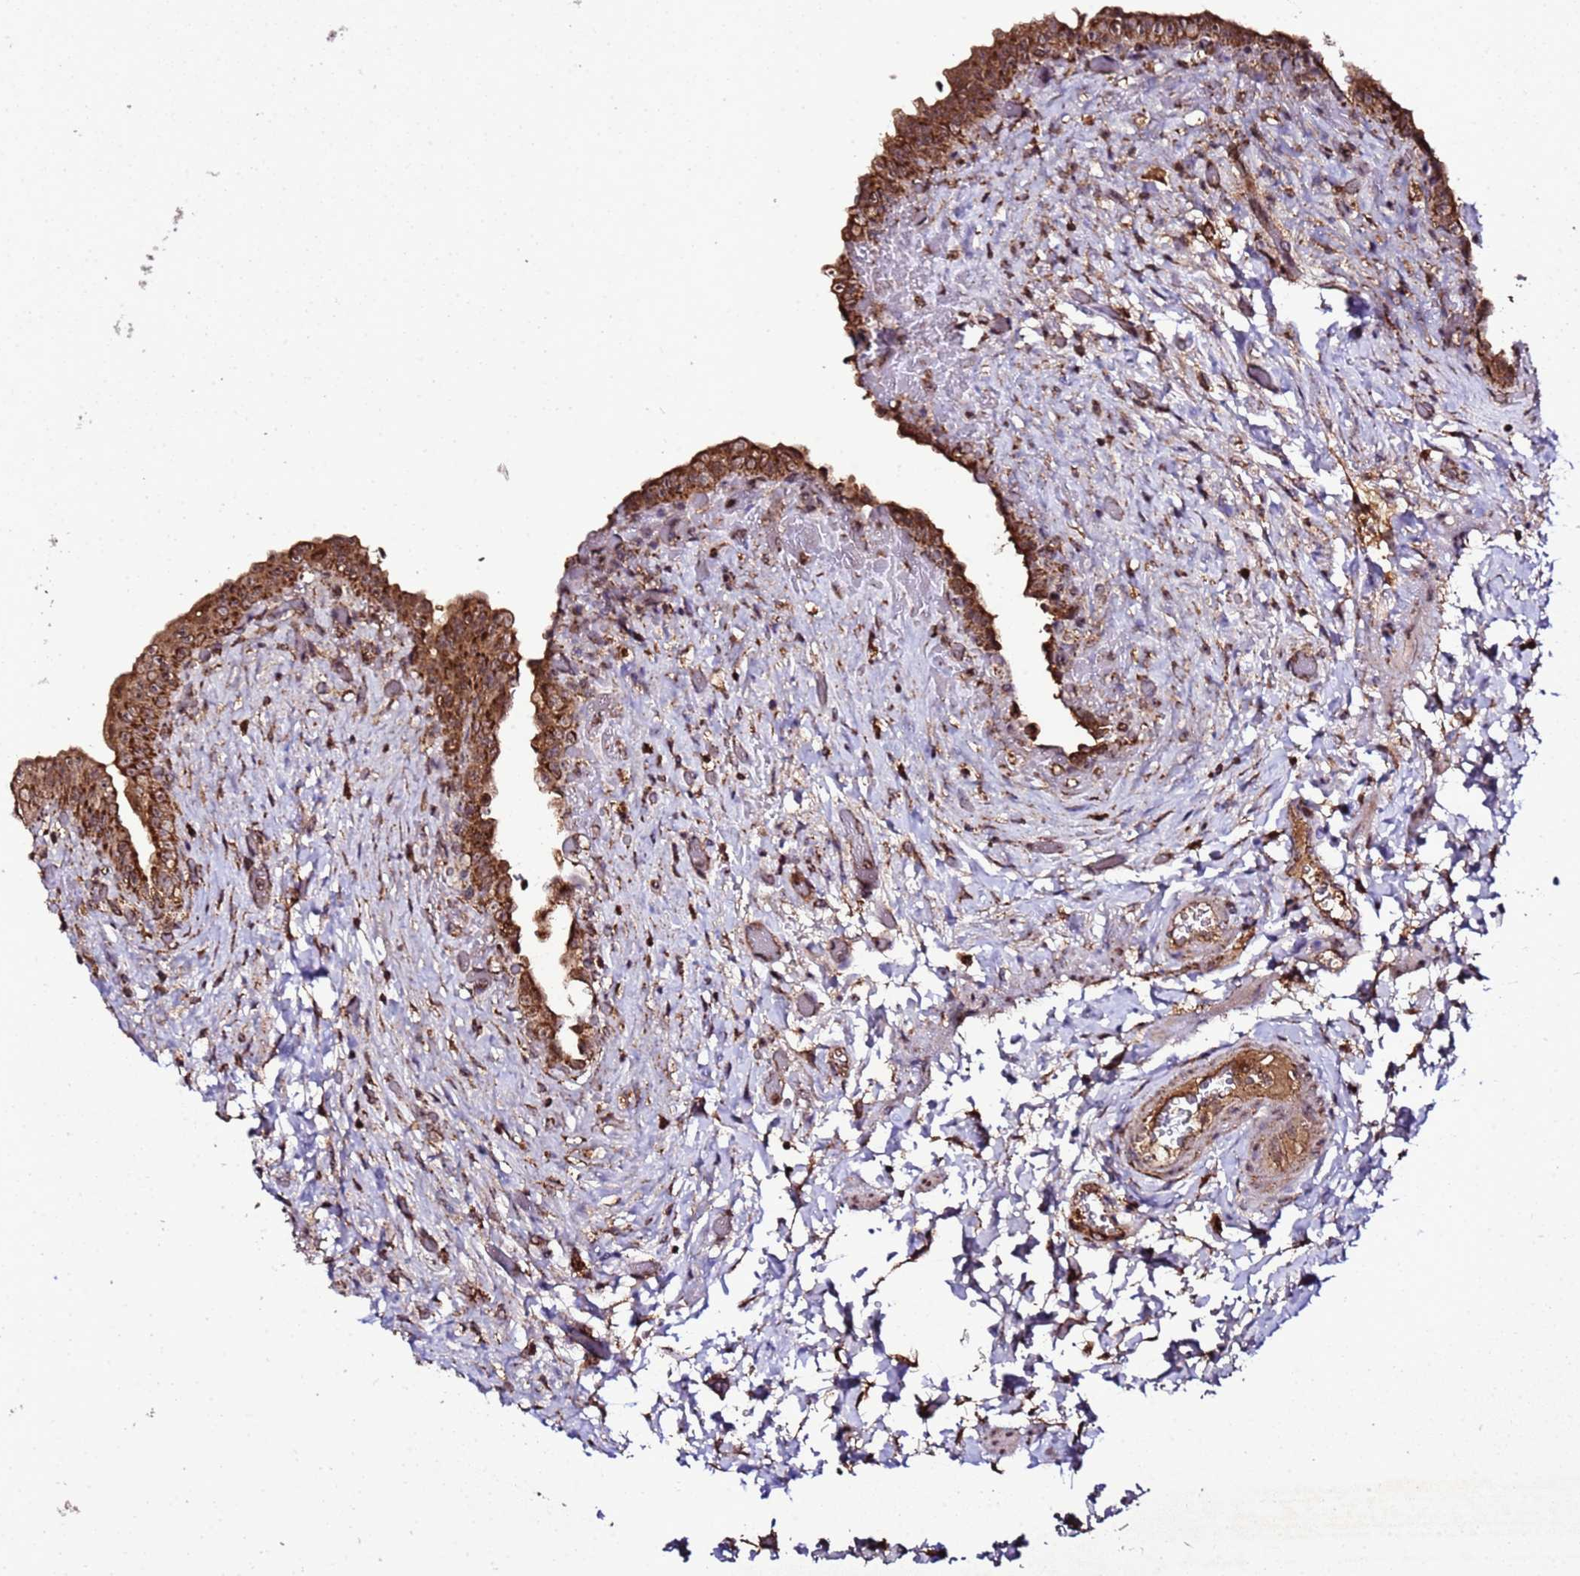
{"staining": {"intensity": "strong", "quantity": ">75%", "location": "cytoplasmic/membranous"}, "tissue": "urinary bladder", "cell_type": "Urothelial cells", "image_type": "normal", "snomed": [{"axis": "morphology", "description": "Normal tissue, NOS"}, {"axis": "topography", "description": "Urinary bladder"}], "caption": "The micrograph reveals a brown stain indicating the presence of a protein in the cytoplasmic/membranous of urothelial cells in urinary bladder.", "gene": "HSPBAP1", "patient": {"sex": "male", "age": 69}}